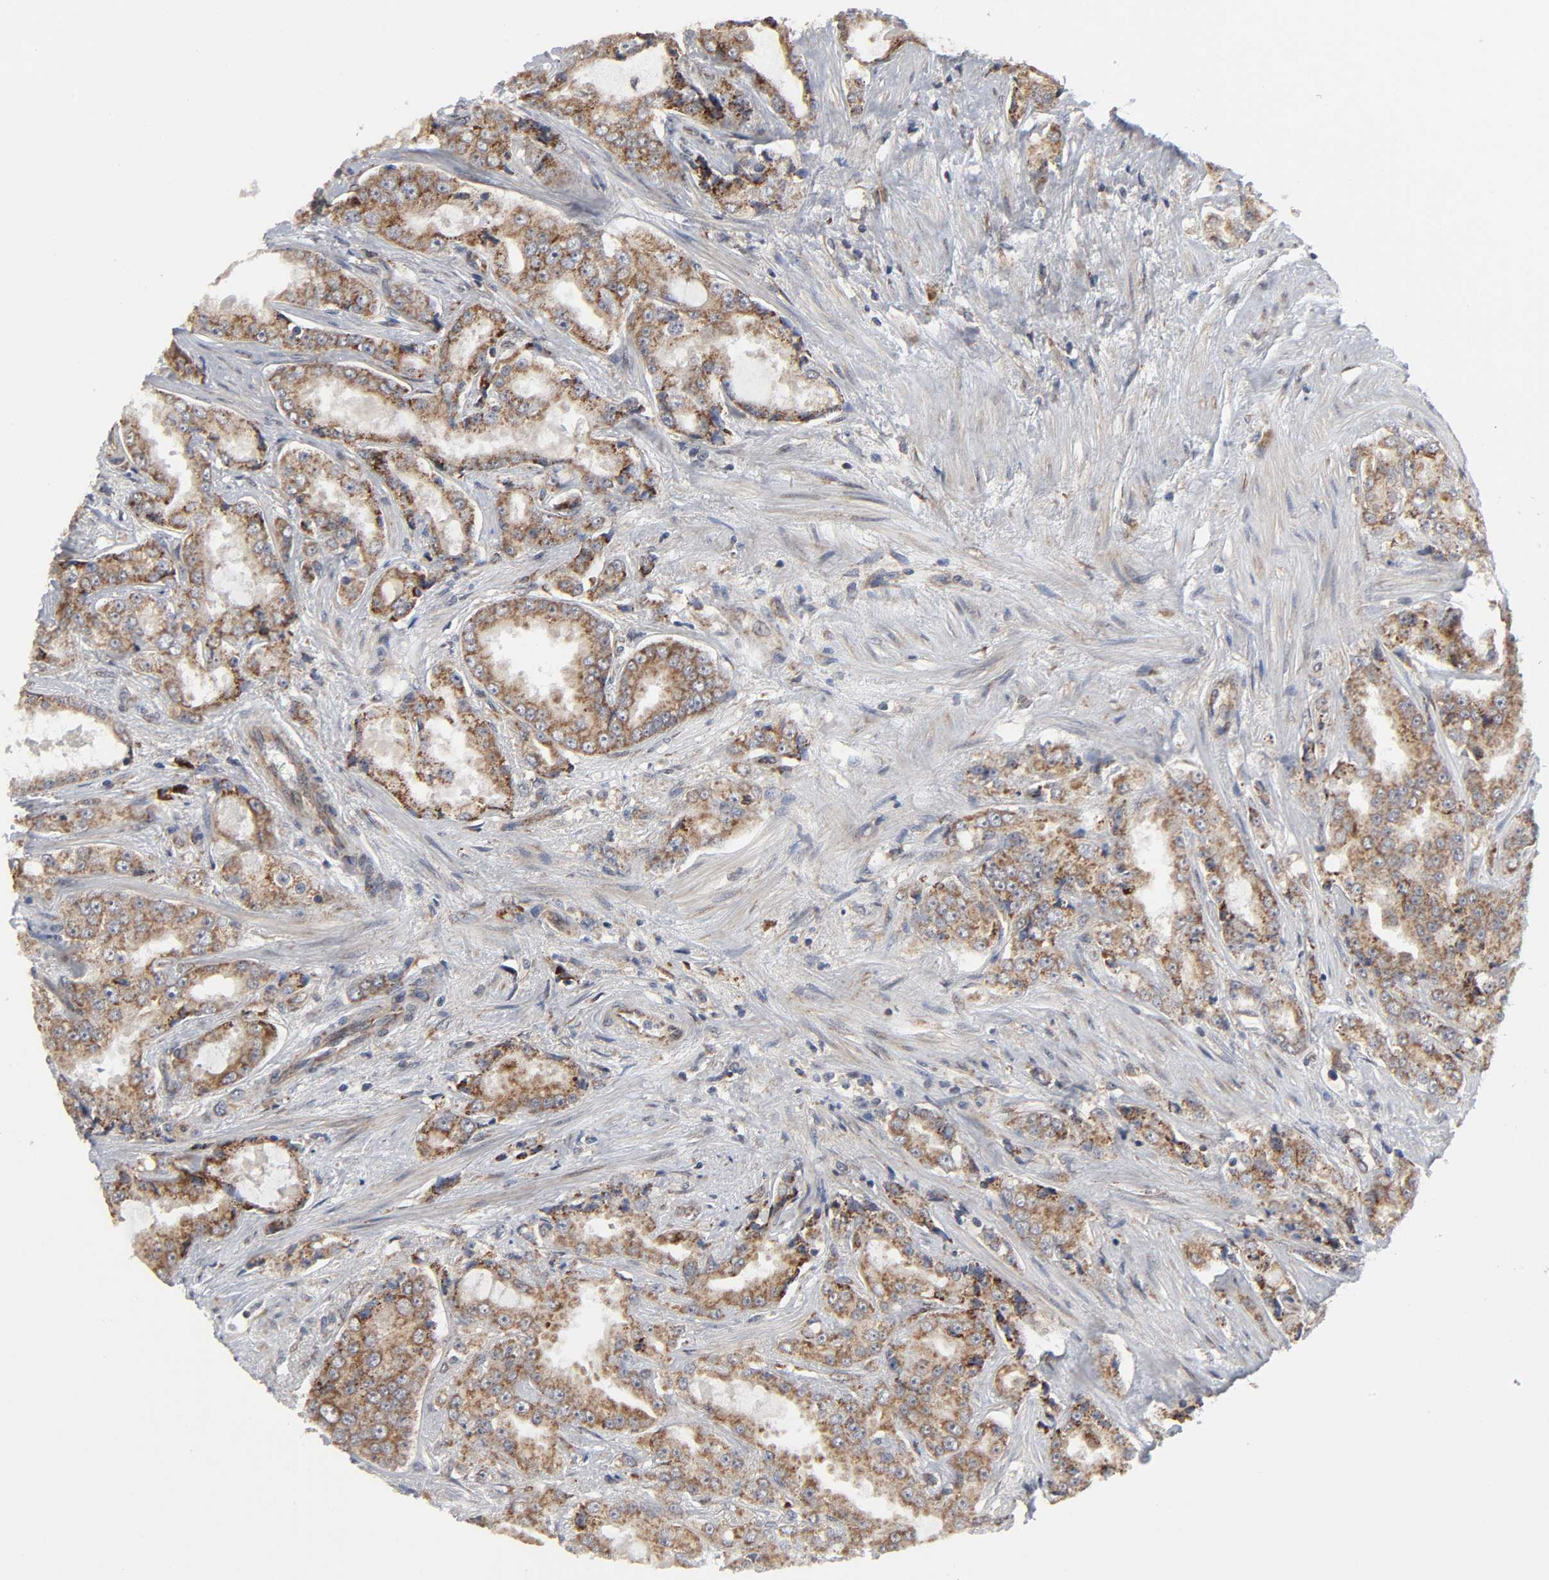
{"staining": {"intensity": "strong", "quantity": ">75%", "location": "cytoplasmic/membranous"}, "tissue": "prostate cancer", "cell_type": "Tumor cells", "image_type": "cancer", "snomed": [{"axis": "morphology", "description": "Adenocarcinoma, High grade"}, {"axis": "topography", "description": "Prostate"}], "caption": "This is a micrograph of IHC staining of prostate high-grade adenocarcinoma, which shows strong positivity in the cytoplasmic/membranous of tumor cells.", "gene": "SLC30A9", "patient": {"sex": "male", "age": 73}}